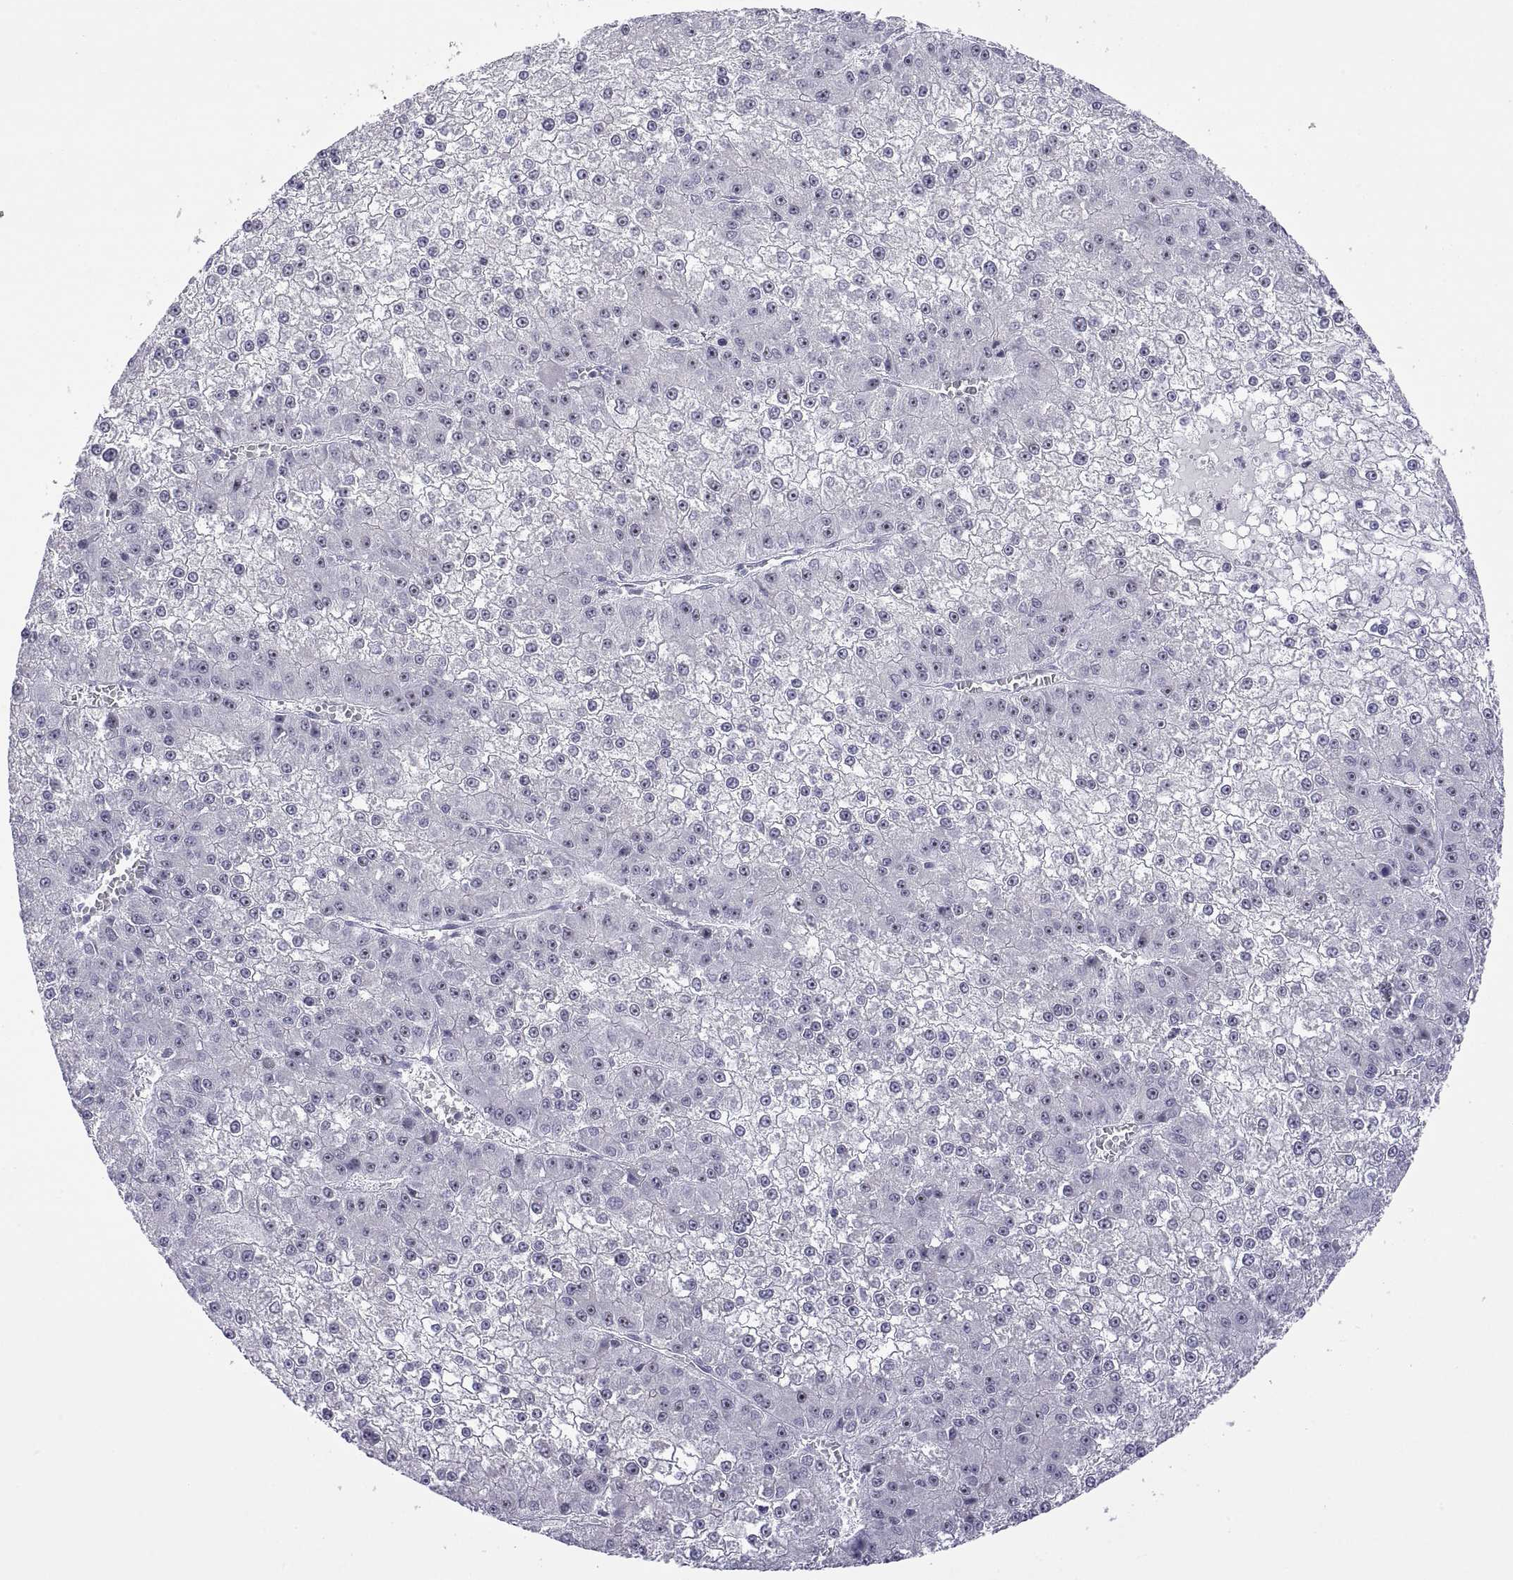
{"staining": {"intensity": "negative", "quantity": "none", "location": "none"}, "tissue": "liver cancer", "cell_type": "Tumor cells", "image_type": "cancer", "snomed": [{"axis": "morphology", "description": "Carcinoma, Hepatocellular, NOS"}, {"axis": "topography", "description": "Liver"}], "caption": "Tumor cells show no significant expression in hepatocellular carcinoma (liver). The staining was performed using DAB (3,3'-diaminobenzidine) to visualize the protein expression in brown, while the nuclei were stained in blue with hematoxylin (Magnification: 20x).", "gene": "VSX2", "patient": {"sex": "female", "age": 73}}